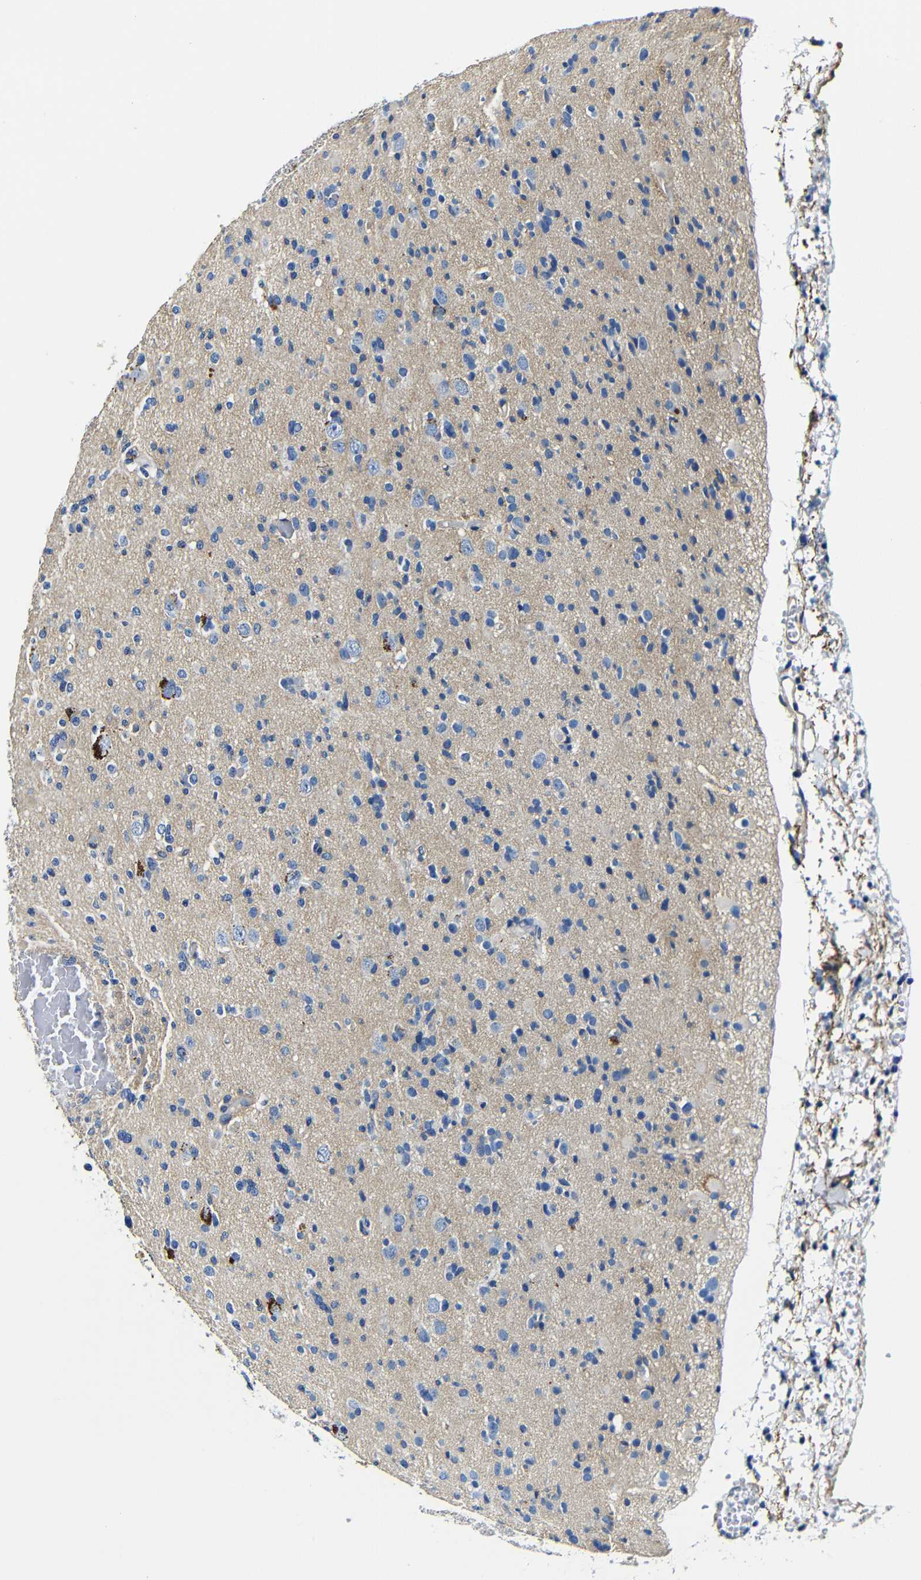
{"staining": {"intensity": "weak", "quantity": "25%-75%", "location": "cytoplasmic/membranous"}, "tissue": "glioma", "cell_type": "Tumor cells", "image_type": "cancer", "snomed": [{"axis": "morphology", "description": "Glioma, malignant, Low grade"}, {"axis": "topography", "description": "Brain"}], "caption": "Immunohistochemistry (IHC) of glioma shows low levels of weak cytoplasmic/membranous positivity in about 25%-75% of tumor cells.", "gene": "GIMAP2", "patient": {"sex": "female", "age": 22}}